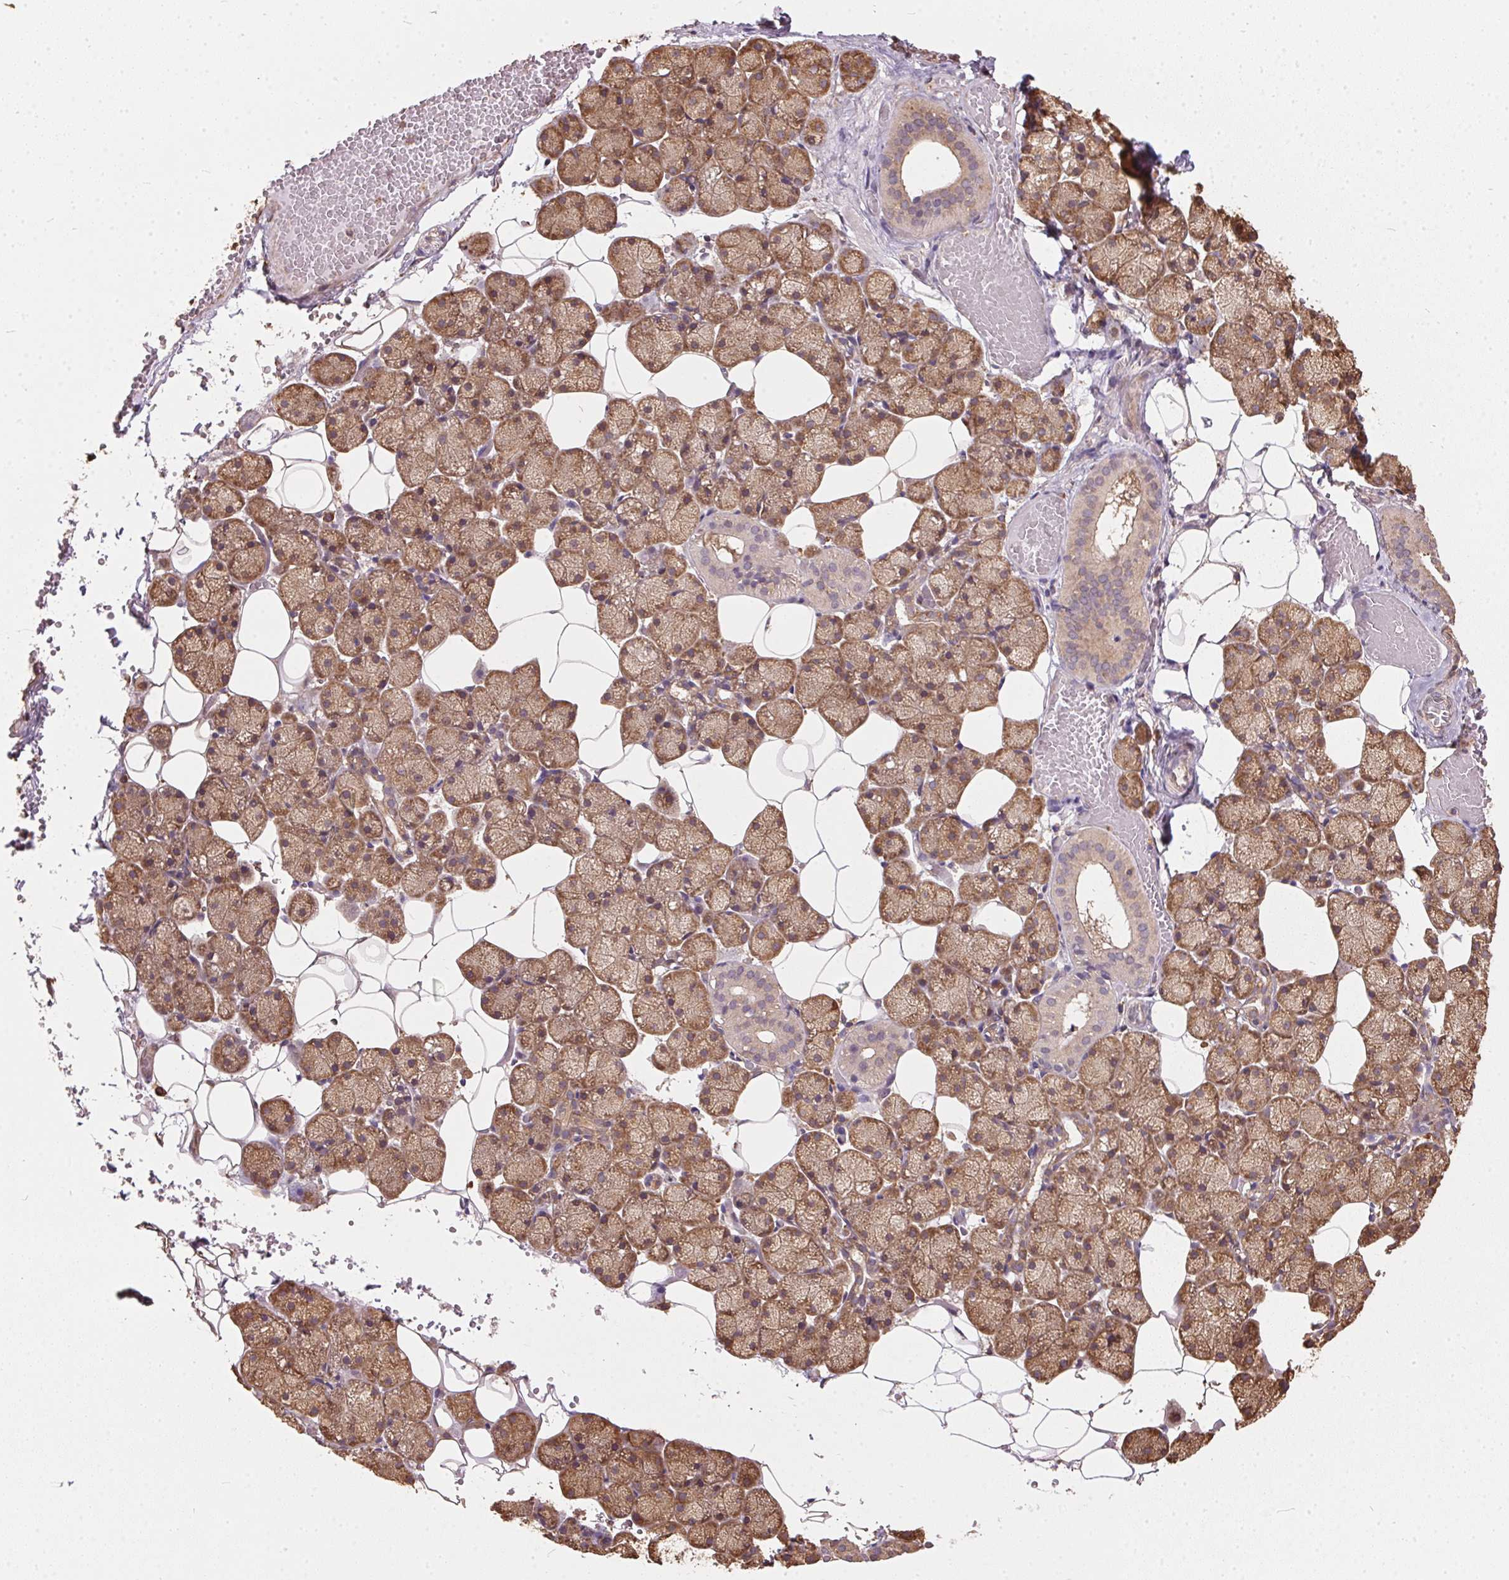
{"staining": {"intensity": "strong", "quantity": ">75%", "location": "cytoplasmic/membranous"}, "tissue": "salivary gland", "cell_type": "Glandular cells", "image_type": "normal", "snomed": [{"axis": "morphology", "description": "Normal tissue, NOS"}, {"axis": "topography", "description": "Salivary gland"}], "caption": "Protein expression analysis of benign salivary gland demonstrates strong cytoplasmic/membranous staining in approximately >75% of glandular cells.", "gene": "EIF2S1", "patient": {"sex": "male", "age": 38}}